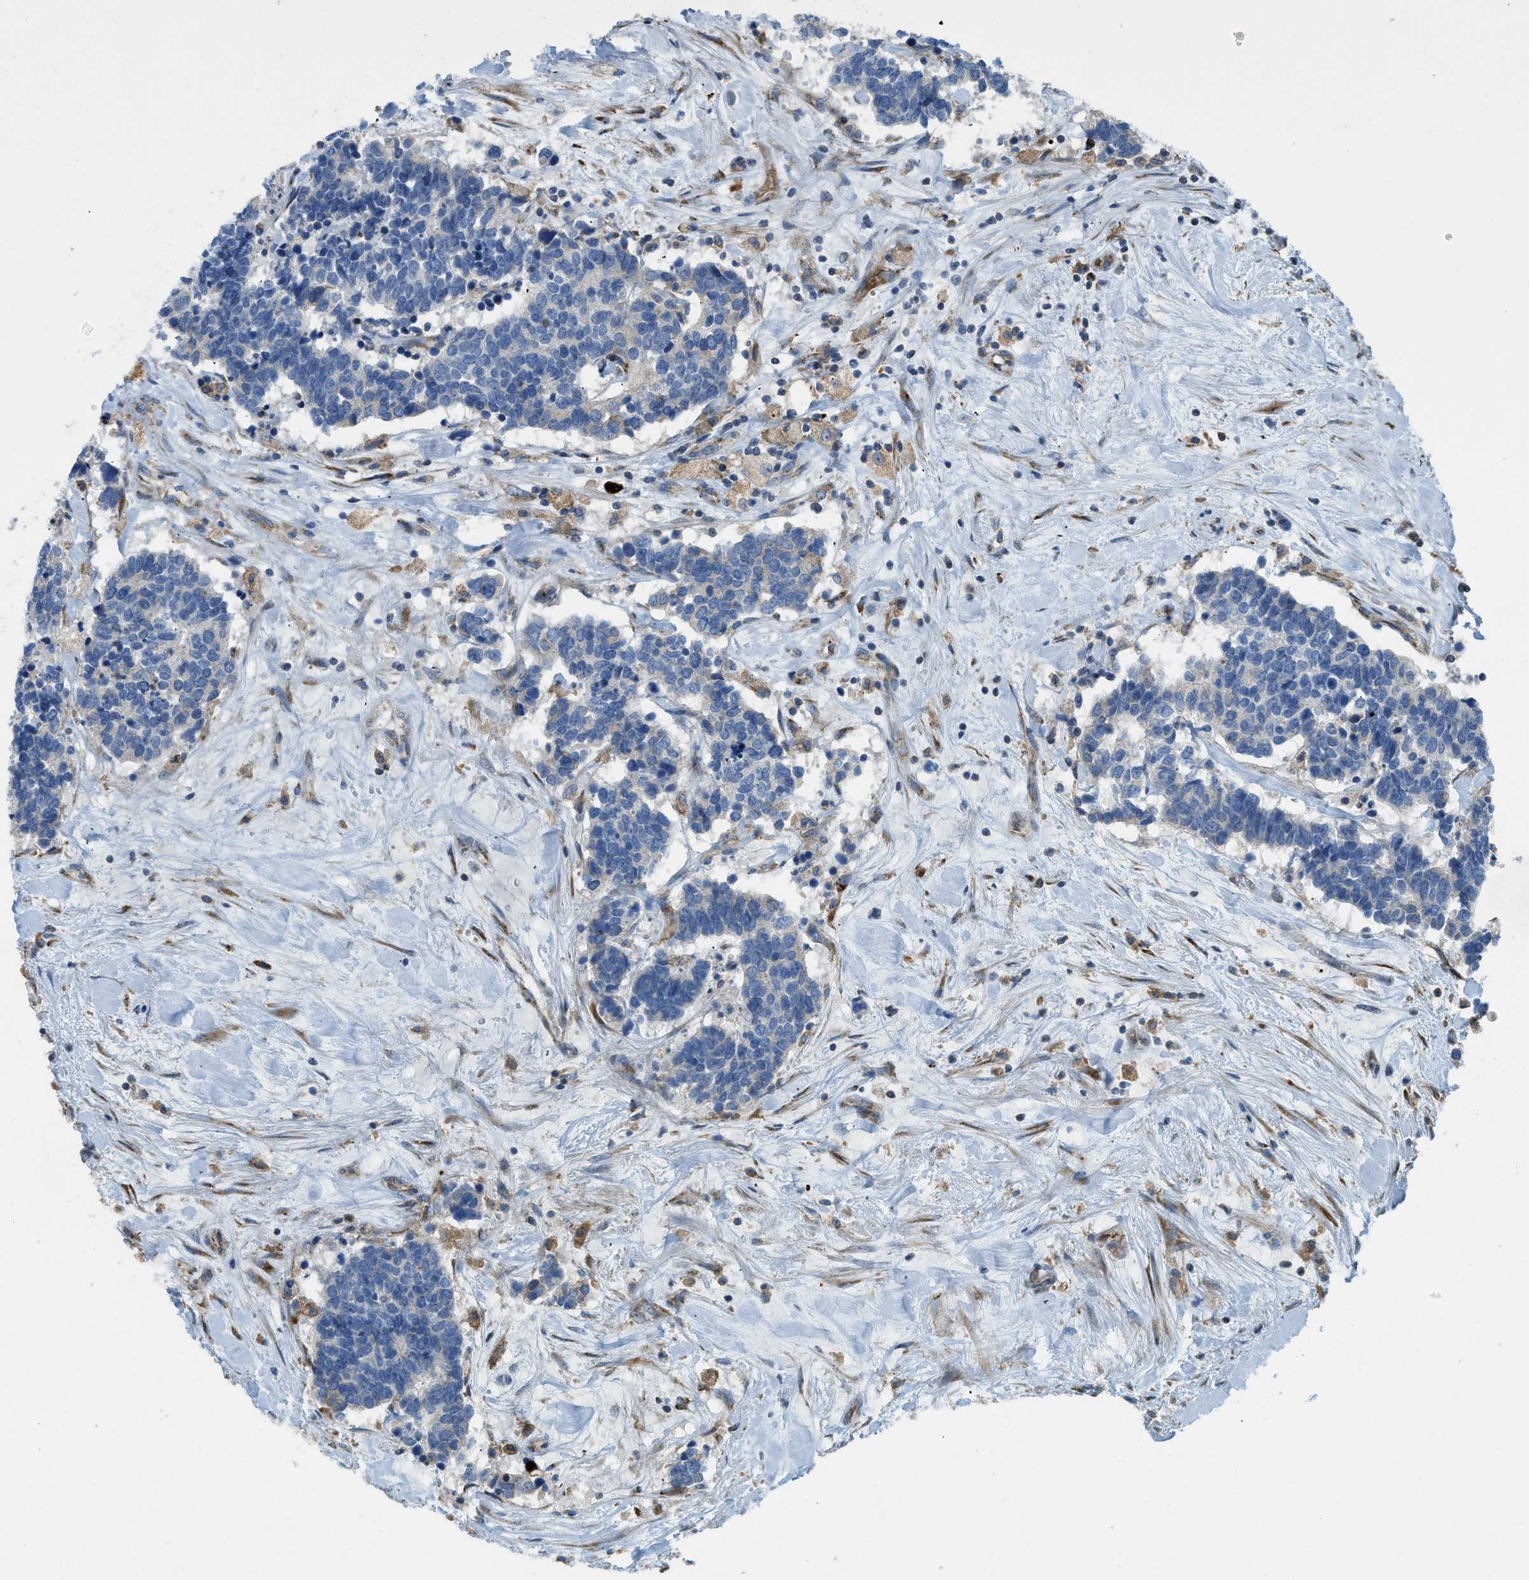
{"staining": {"intensity": "negative", "quantity": "none", "location": "none"}, "tissue": "carcinoid", "cell_type": "Tumor cells", "image_type": "cancer", "snomed": [{"axis": "morphology", "description": "Carcinoma, NOS"}, {"axis": "morphology", "description": "Carcinoid, malignant, NOS"}, {"axis": "topography", "description": "Urinary bladder"}], "caption": "DAB immunohistochemical staining of carcinoid exhibits no significant positivity in tumor cells.", "gene": "TMEM68", "patient": {"sex": "male", "age": 57}}